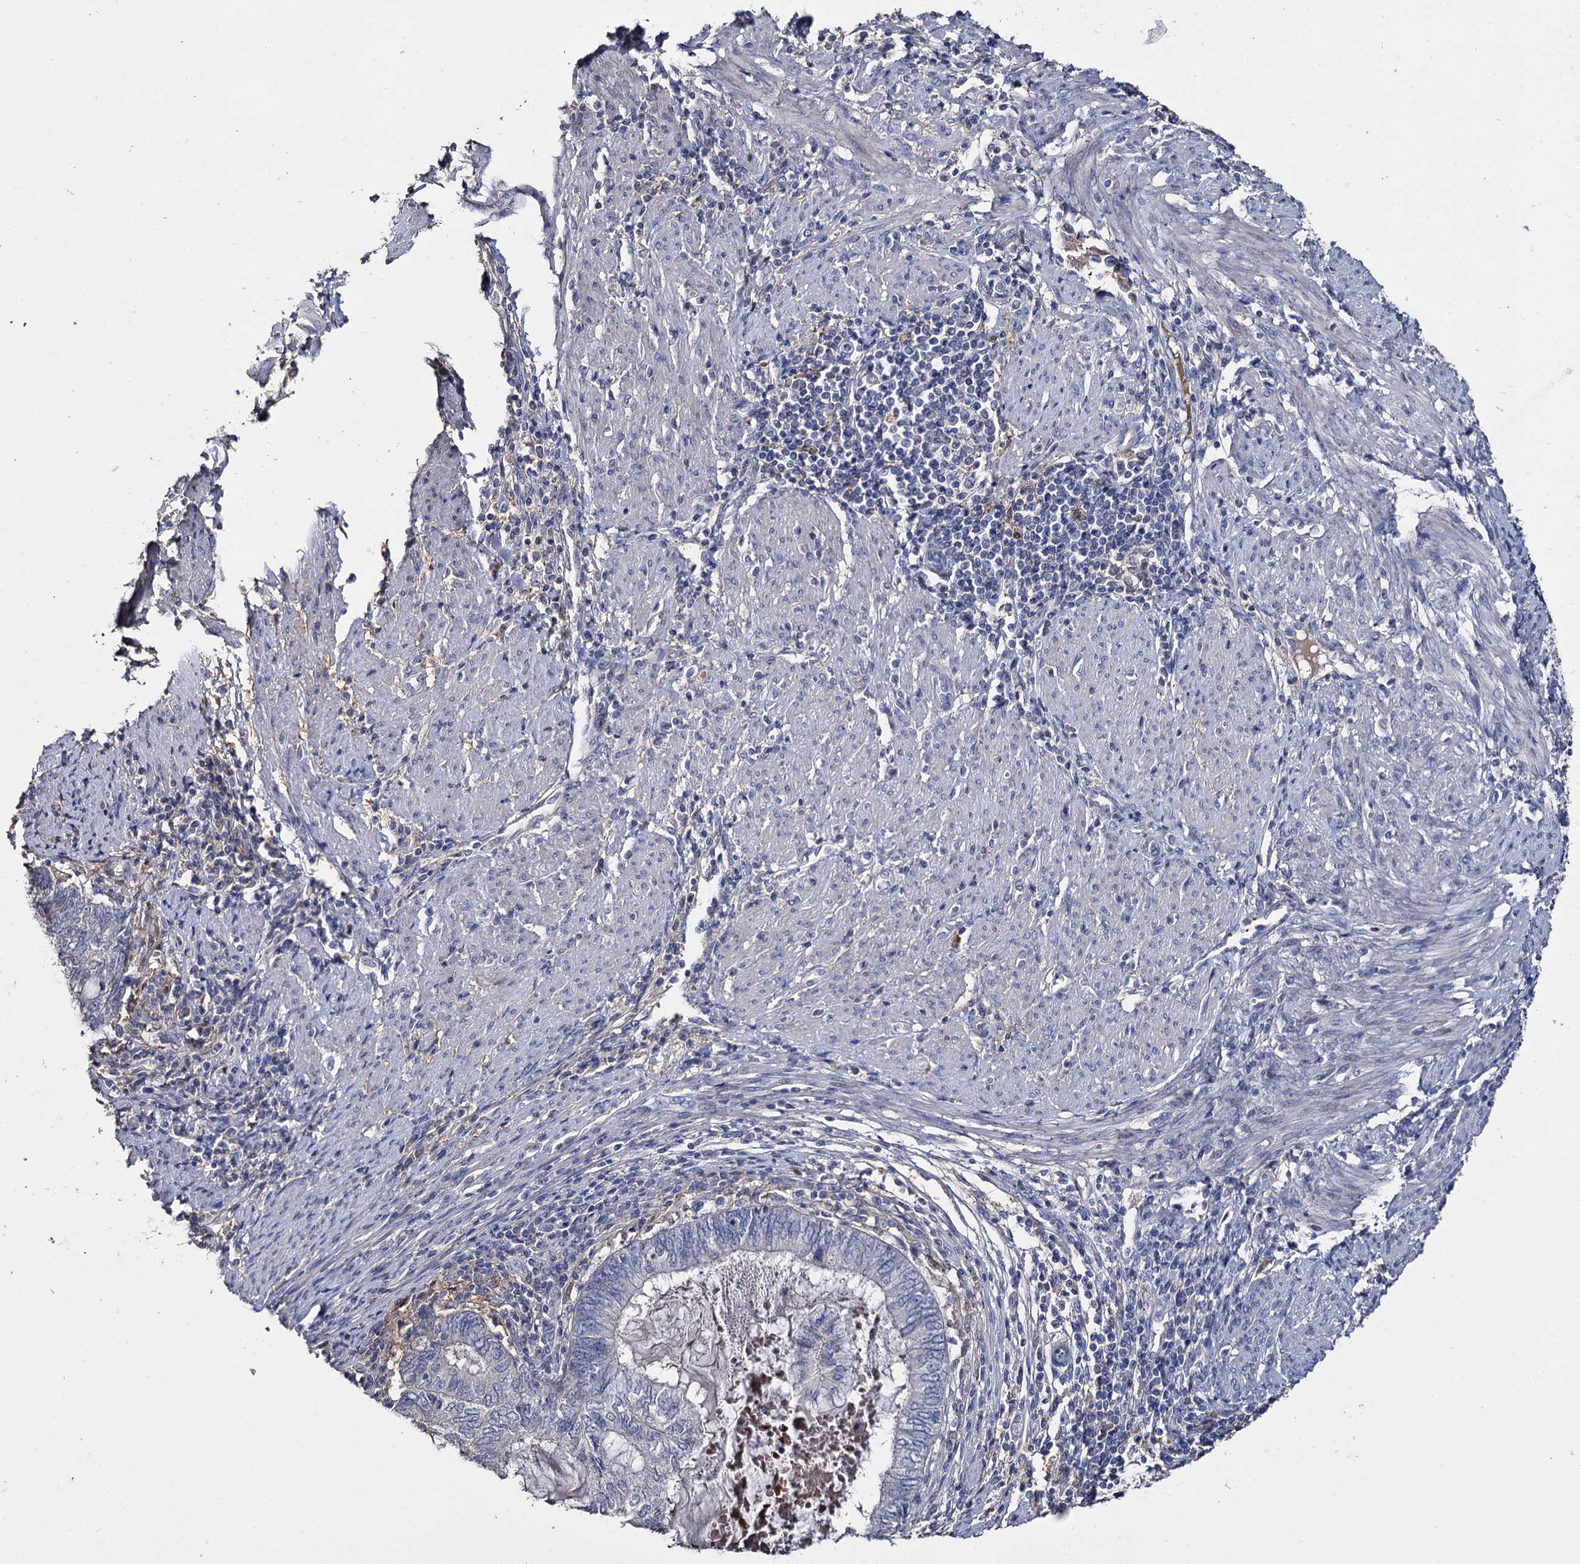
{"staining": {"intensity": "negative", "quantity": "none", "location": "none"}, "tissue": "endometrial cancer", "cell_type": "Tumor cells", "image_type": "cancer", "snomed": [{"axis": "morphology", "description": "Adenocarcinoma, NOS"}, {"axis": "topography", "description": "Uterus"}, {"axis": "topography", "description": "Endometrium"}], "caption": "Immunohistochemical staining of endometrial cancer (adenocarcinoma) displays no significant staining in tumor cells. (DAB (3,3'-diaminobenzidine) immunohistochemistry visualized using brightfield microscopy, high magnification).", "gene": "DNAH6", "patient": {"sex": "female", "age": 70}}